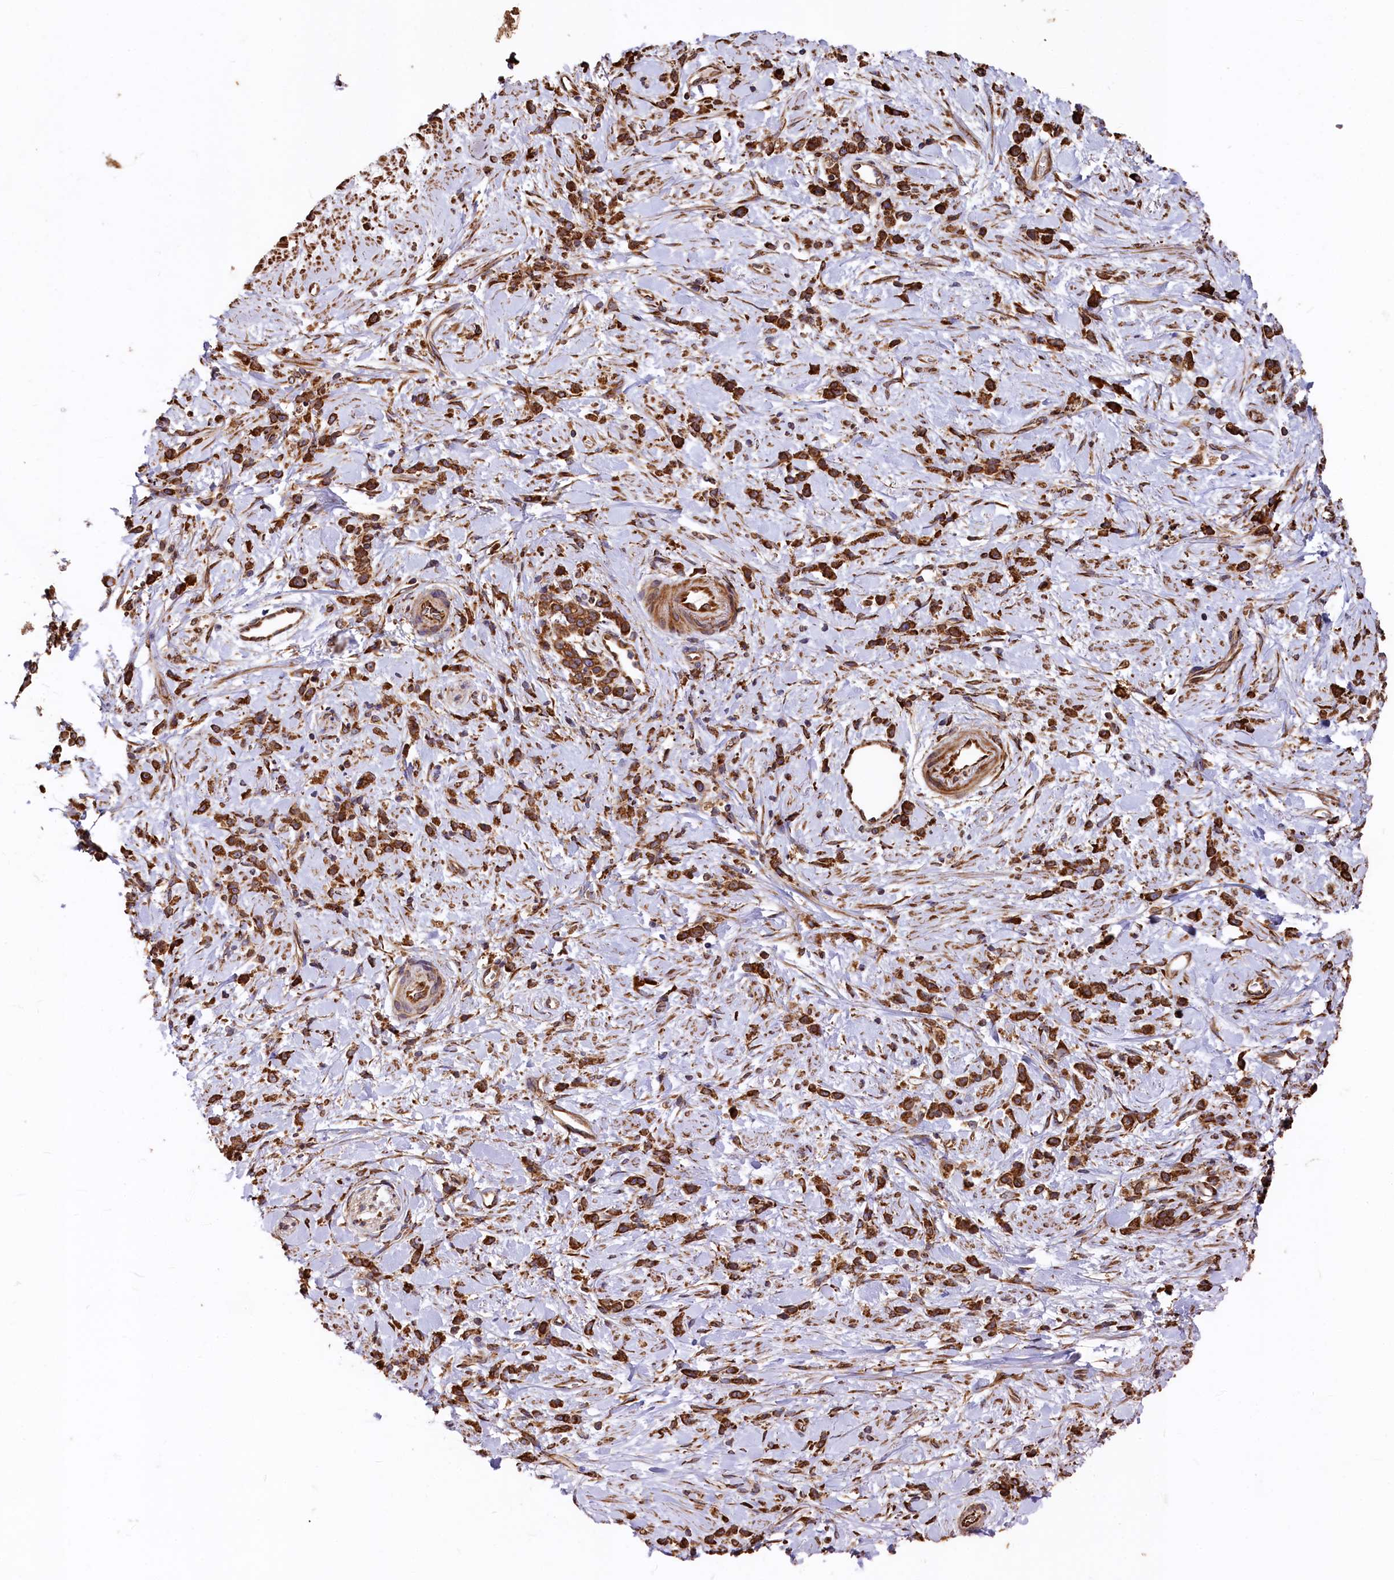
{"staining": {"intensity": "strong", "quantity": ">75%", "location": "cytoplasmic/membranous"}, "tissue": "stomach cancer", "cell_type": "Tumor cells", "image_type": "cancer", "snomed": [{"axis": "morphology", "description": "Adenocarcinoma, NOS"}, {"axis": "topography", "description": "Stomach"}], "caption": "Adenocarcinoma (stomach) tissue demonstrates strong cytoplasmic/membranous positivity in about >75% of tumor cells", "gene": "NEURL1B", "patient": {"sex": "female", "age": 60}}